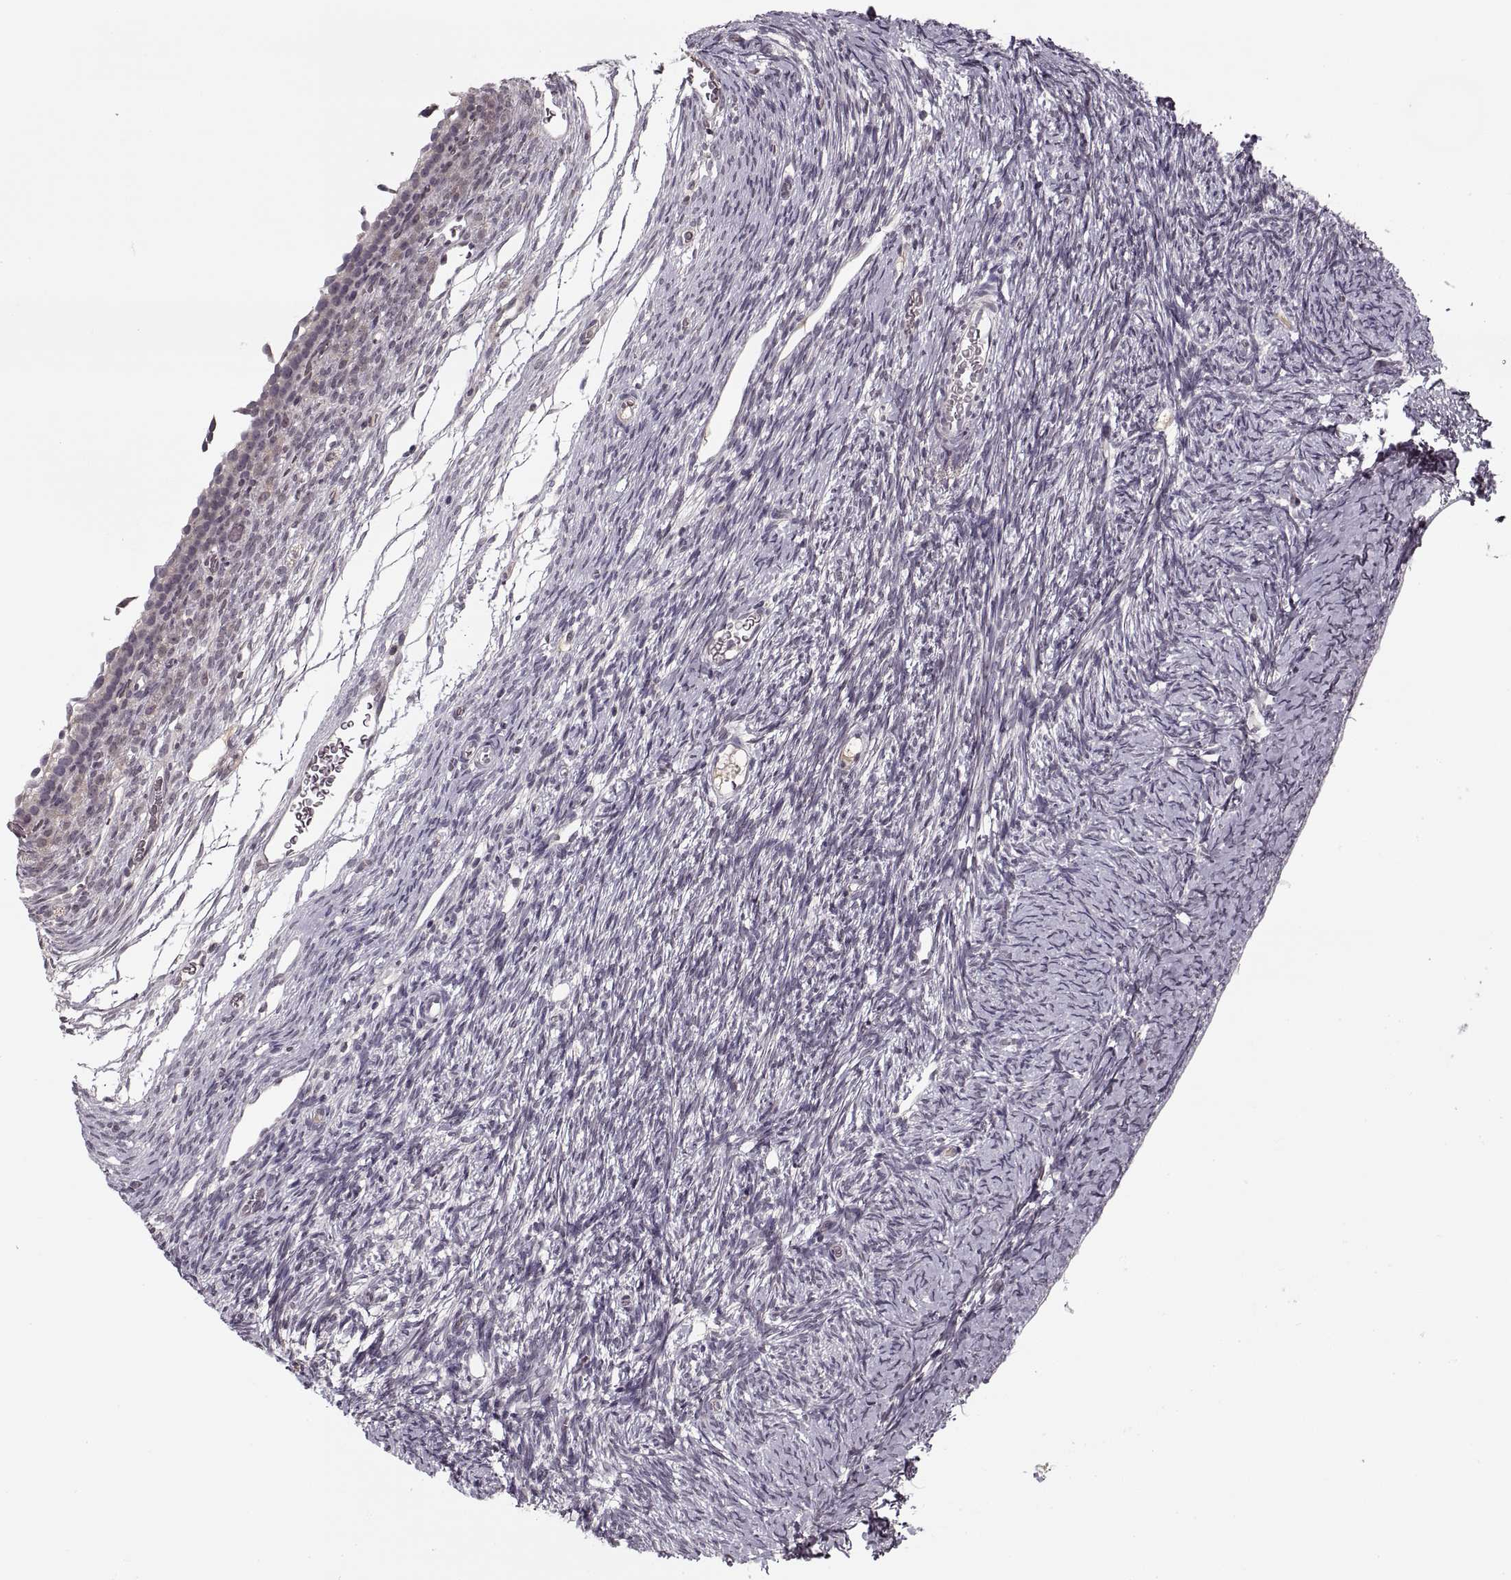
{"staining": {"intensity": "negative", "quantity": "none", "location": "none"}, "tissue": "ovary", "cell_type": "Follicle cells", "image_type": "normal", "snomed": [{"axis": "morphology", "description": "Normal tissue, NOS"}, {"axis": "topography", "description": "Ovary"}], "caption": "The photomicrograph demonstrates no staining of follicle cells in unremarkable ovary.", "gene": "ASIC3", "patient": {"sex": "female", "age": 39}}